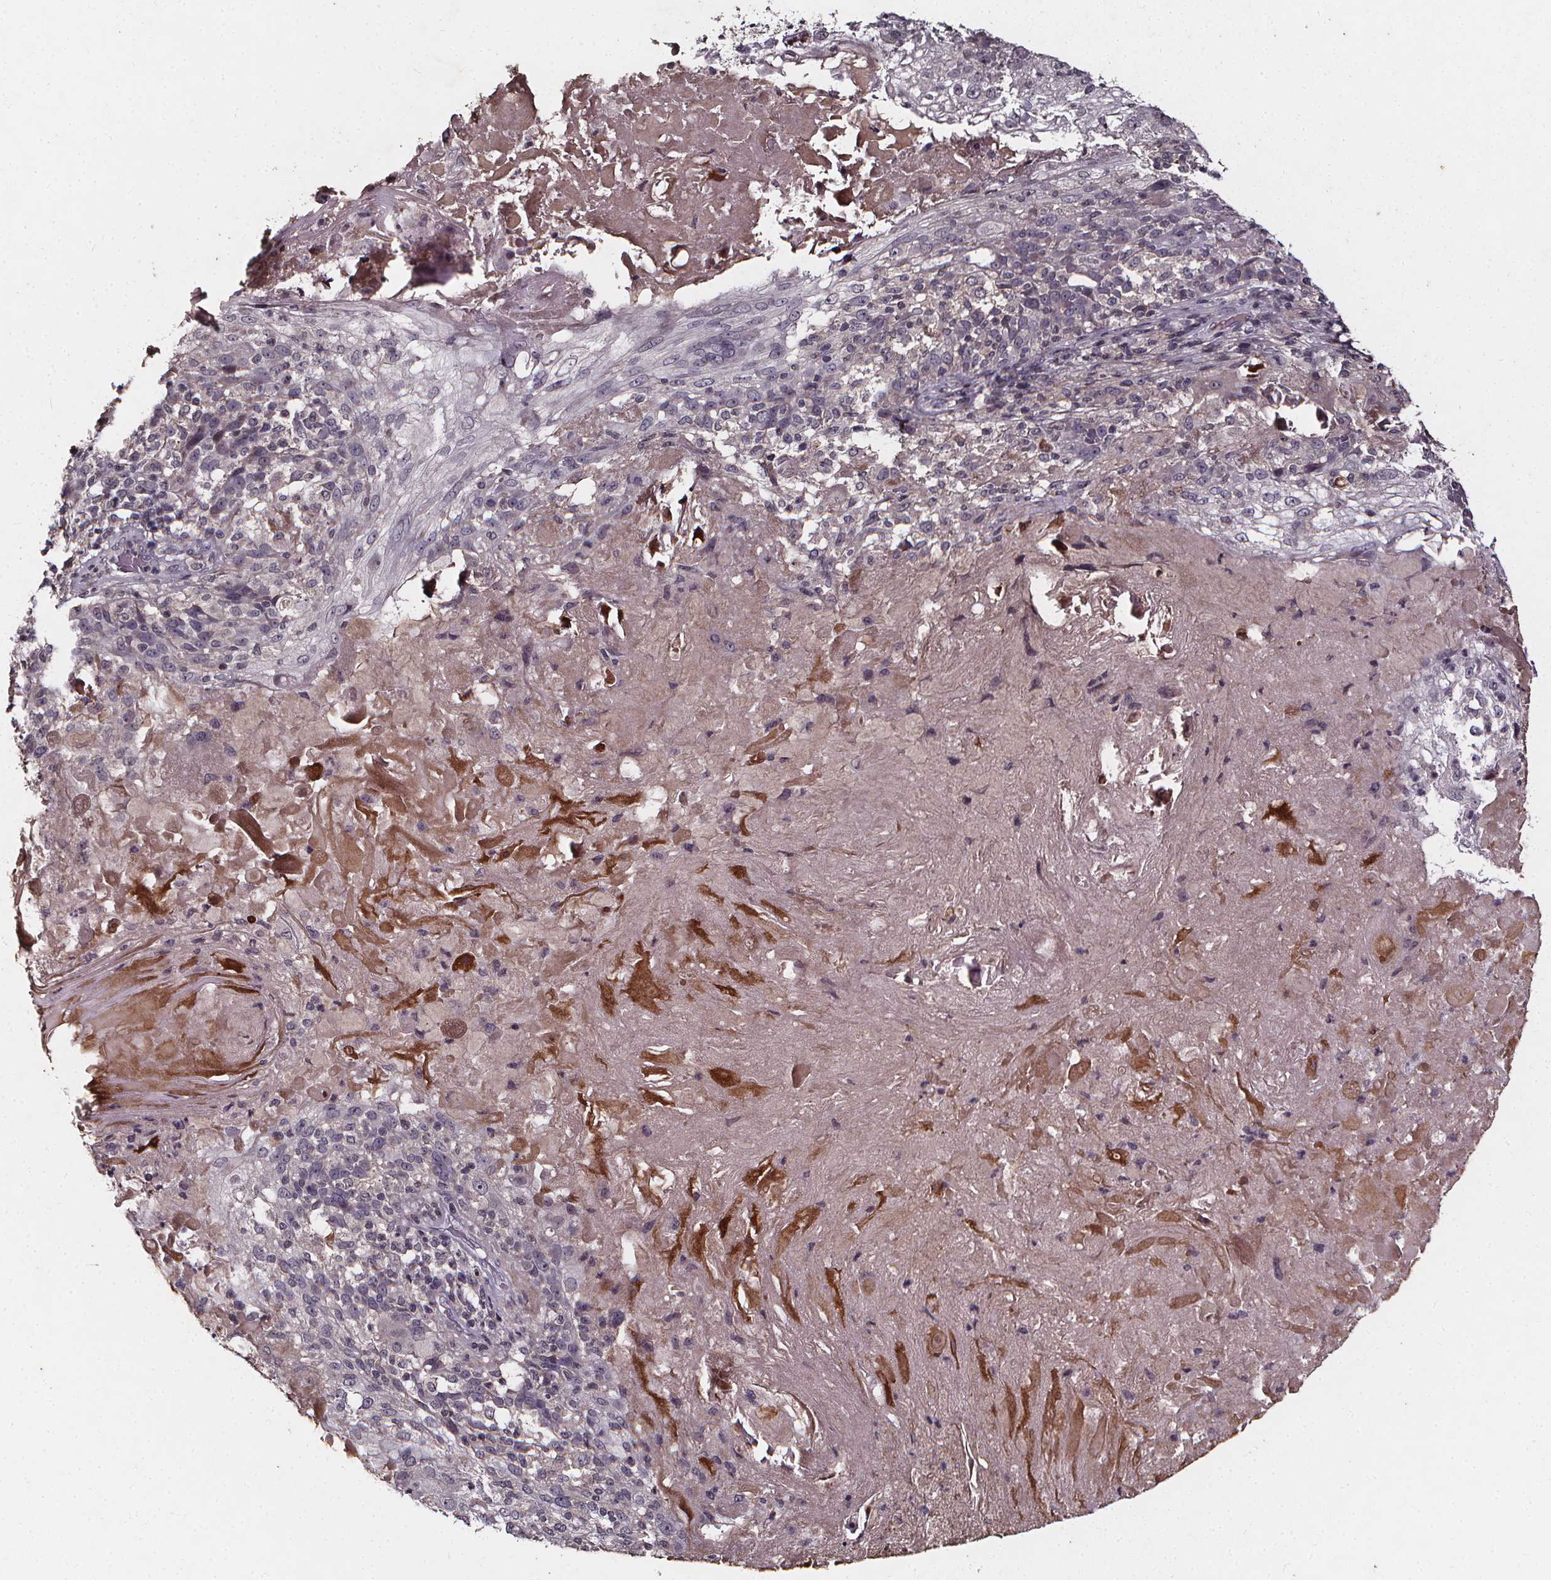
{"staining": {"intensity": "negative", "quantity": "none", "location": "none"}, "tissue": "skin cancer", "cell_type": "Tumor cells", "image_type": "cancer", "snomed": [{"axis": "morphology", "description": "Normal tissue, NOS"}, {"axis": "morphology", "description": "Squamous cell carcinoma, NOS"}, {"axis": "topography", "description": "Skin"}], "caption": "Skin cancer stained for a protein using immunohistochemistry reveals no staining tumor cells.", "gene": "SPAG8", "patient": {"sex": "female", "age": 83}}